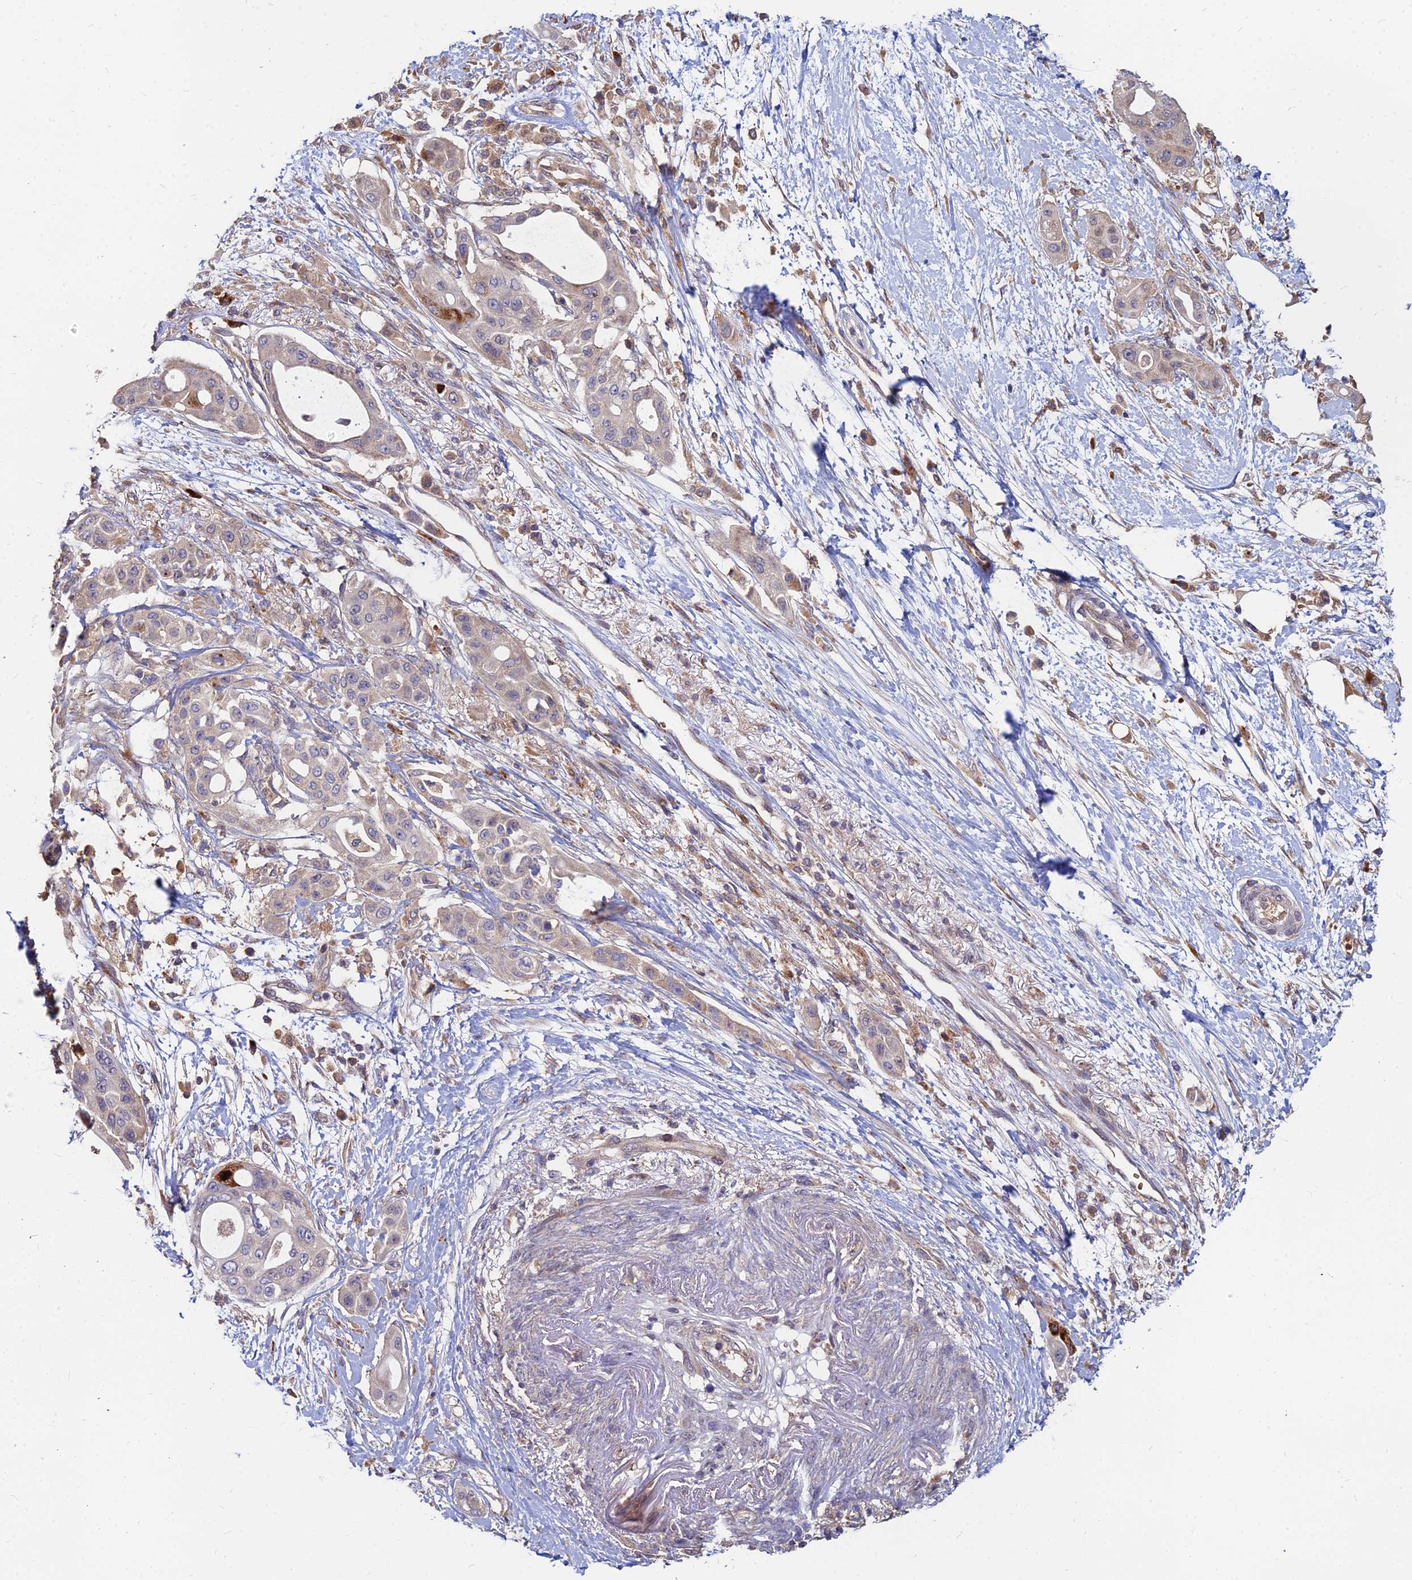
{"staining": {"intensity": "weak", "quantity": "25%-75%", "location": "cytoplasmic/membranous"}, "tissue": "pancreatic cancer", "cell_type": "Tumor cells", "image_type": "cancer", "snomed": [{"axis": "morphology", "description": "Adenocarcinoma, NOS"}, {"axis": "topography", "description": "Pancreas"}], "caption": "DAB (3,3'-diaminobenzidine) immunohistochemical staining of pancreatic adenocarcinoma displays weak cytoplasmic/membranous protein positivity in approximately 25%-75% of tumor cells.", "gene": "CCT6B", "patient": {"sex": "male", "age": 68}}